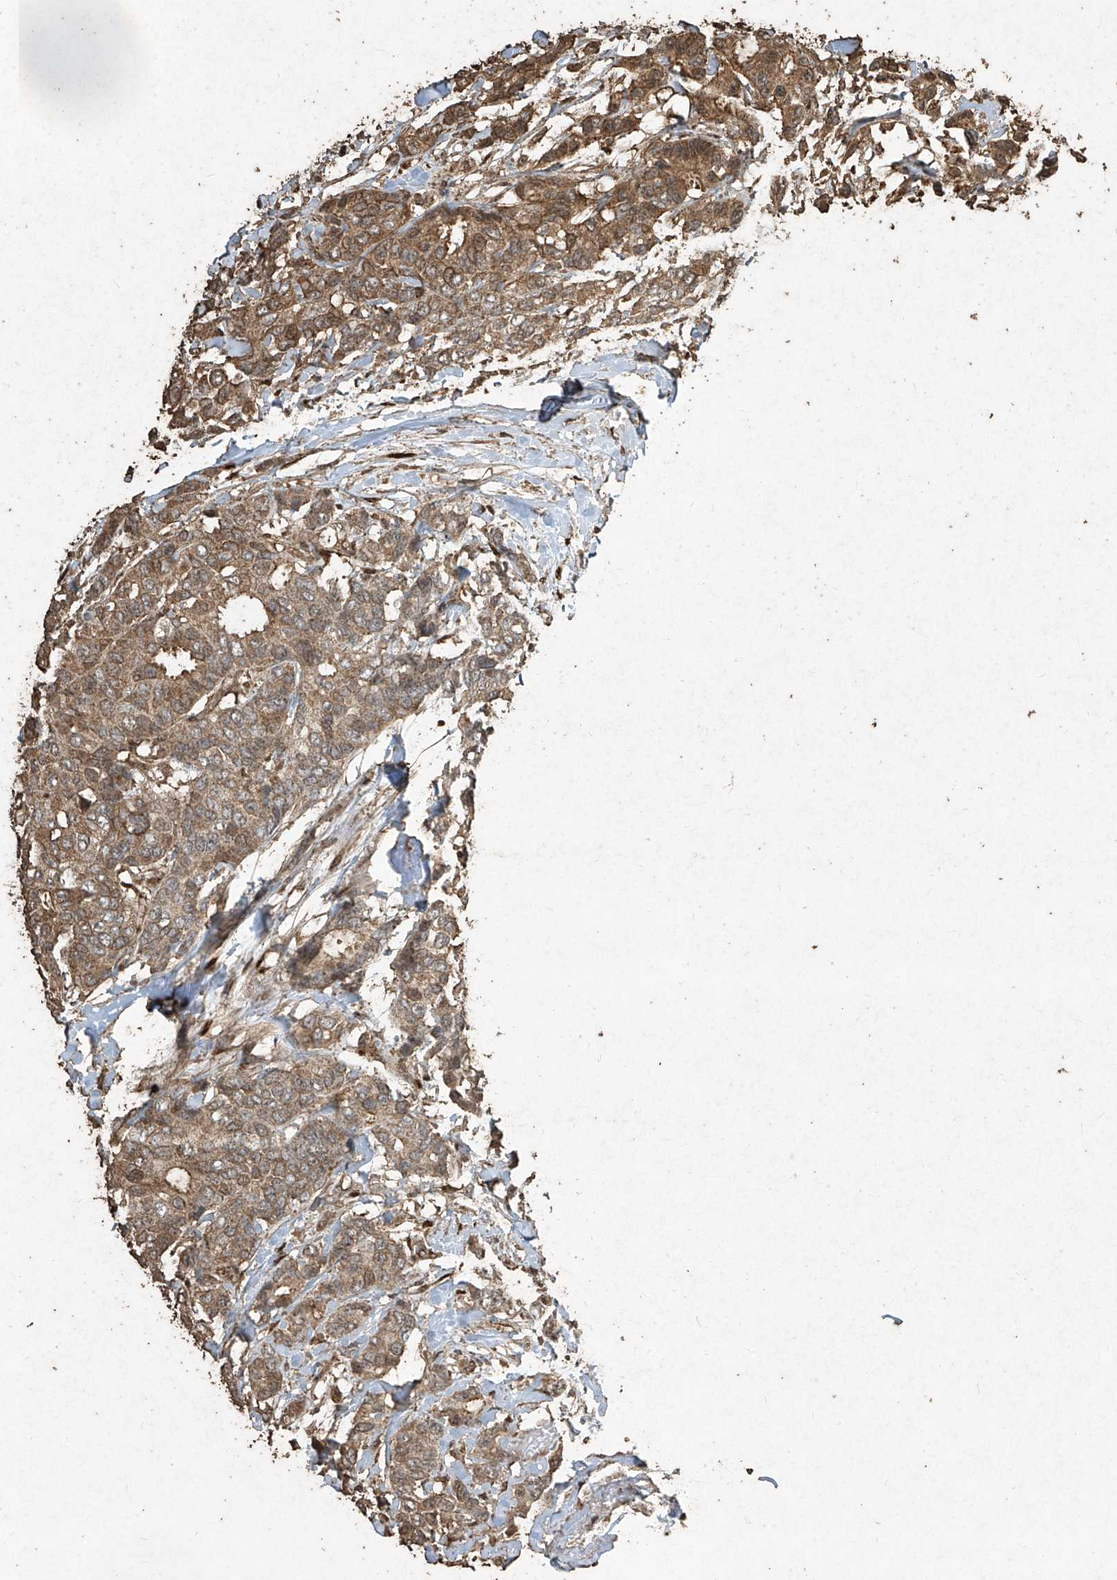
{"staining": {"intensity": "moderate", "quantity": ">75%", "location": "cytoplasmic/membranous"}, "tissue": "breast cancer", "cell_type": "Tumor cells", "image_type": "cancer", "snomed": [{"axis": "morphology", "description": "Duct carcinoma"}, {"axis": "topography", "description": "Breast"}], "caption": "Invasive ductal carcinoma (breast) stained with immunohistochemistry (IHC) shows moderate cytoplasmic/membranous positivity in approximately >75% of tumor cells.", "gene": "ERBB3", "patient": {"sex": "female", "age": 87}}